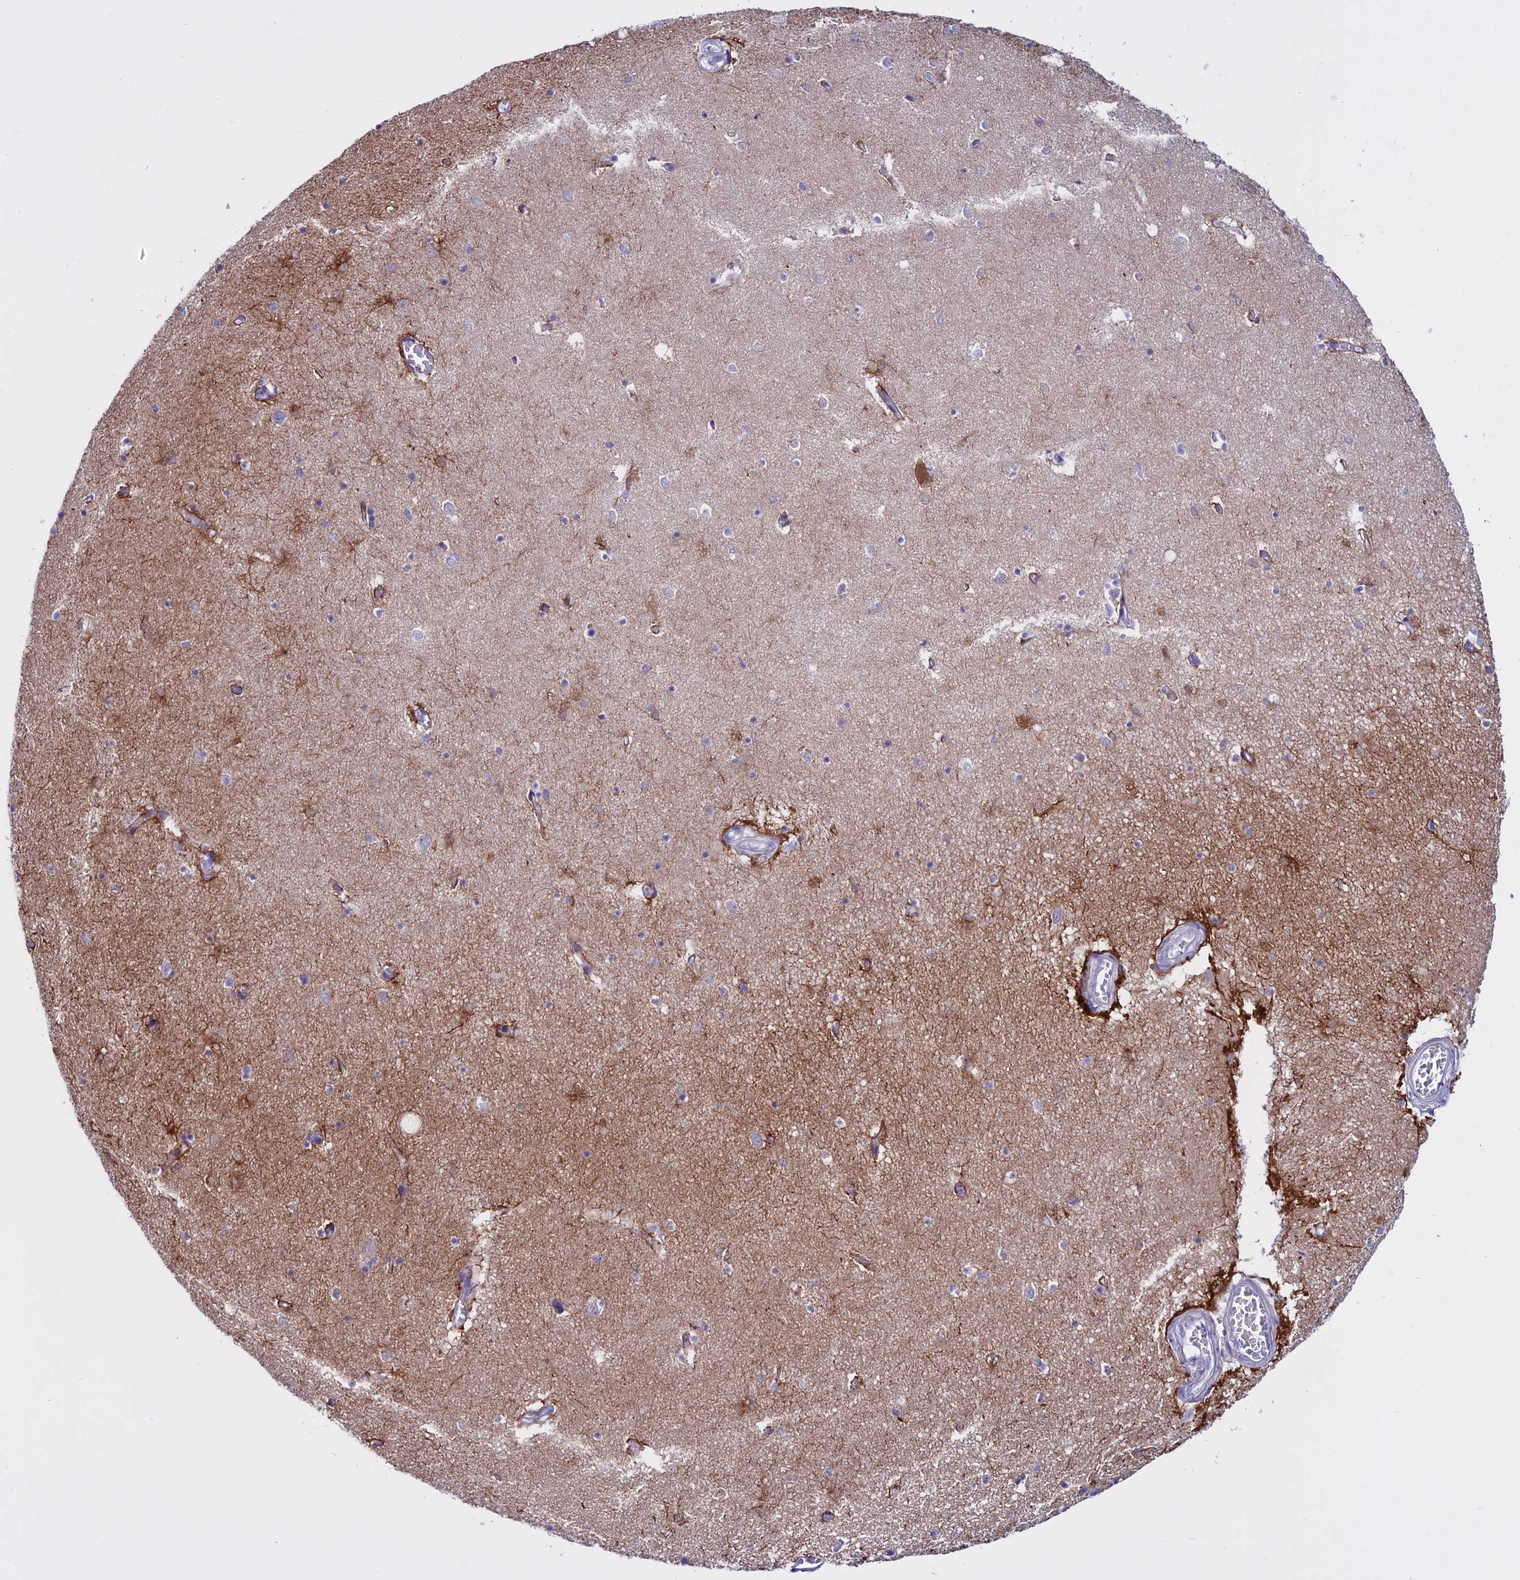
{"staining": {"intensity": "strong", "quantity": "<25%", "location": "cytoplasmic/membranous,nuclear"}, "tissue": "hippocampus", "cell_type": "Glial cells", "image_type": "normal", "snomed": [{"axis": "morphology", "description": "Normal tissue, NOS"}, {"axis": "topography", "description": "Hippocampus"}], "caption": "Hippocampus stained with immunohistochemistry demonstrates strong cytoplasmic/membranous,nuclear positivity in approximately <25% of glial cells.", "gene": "CLEC2L", "patient": {"sex": "female", "age": 64}}